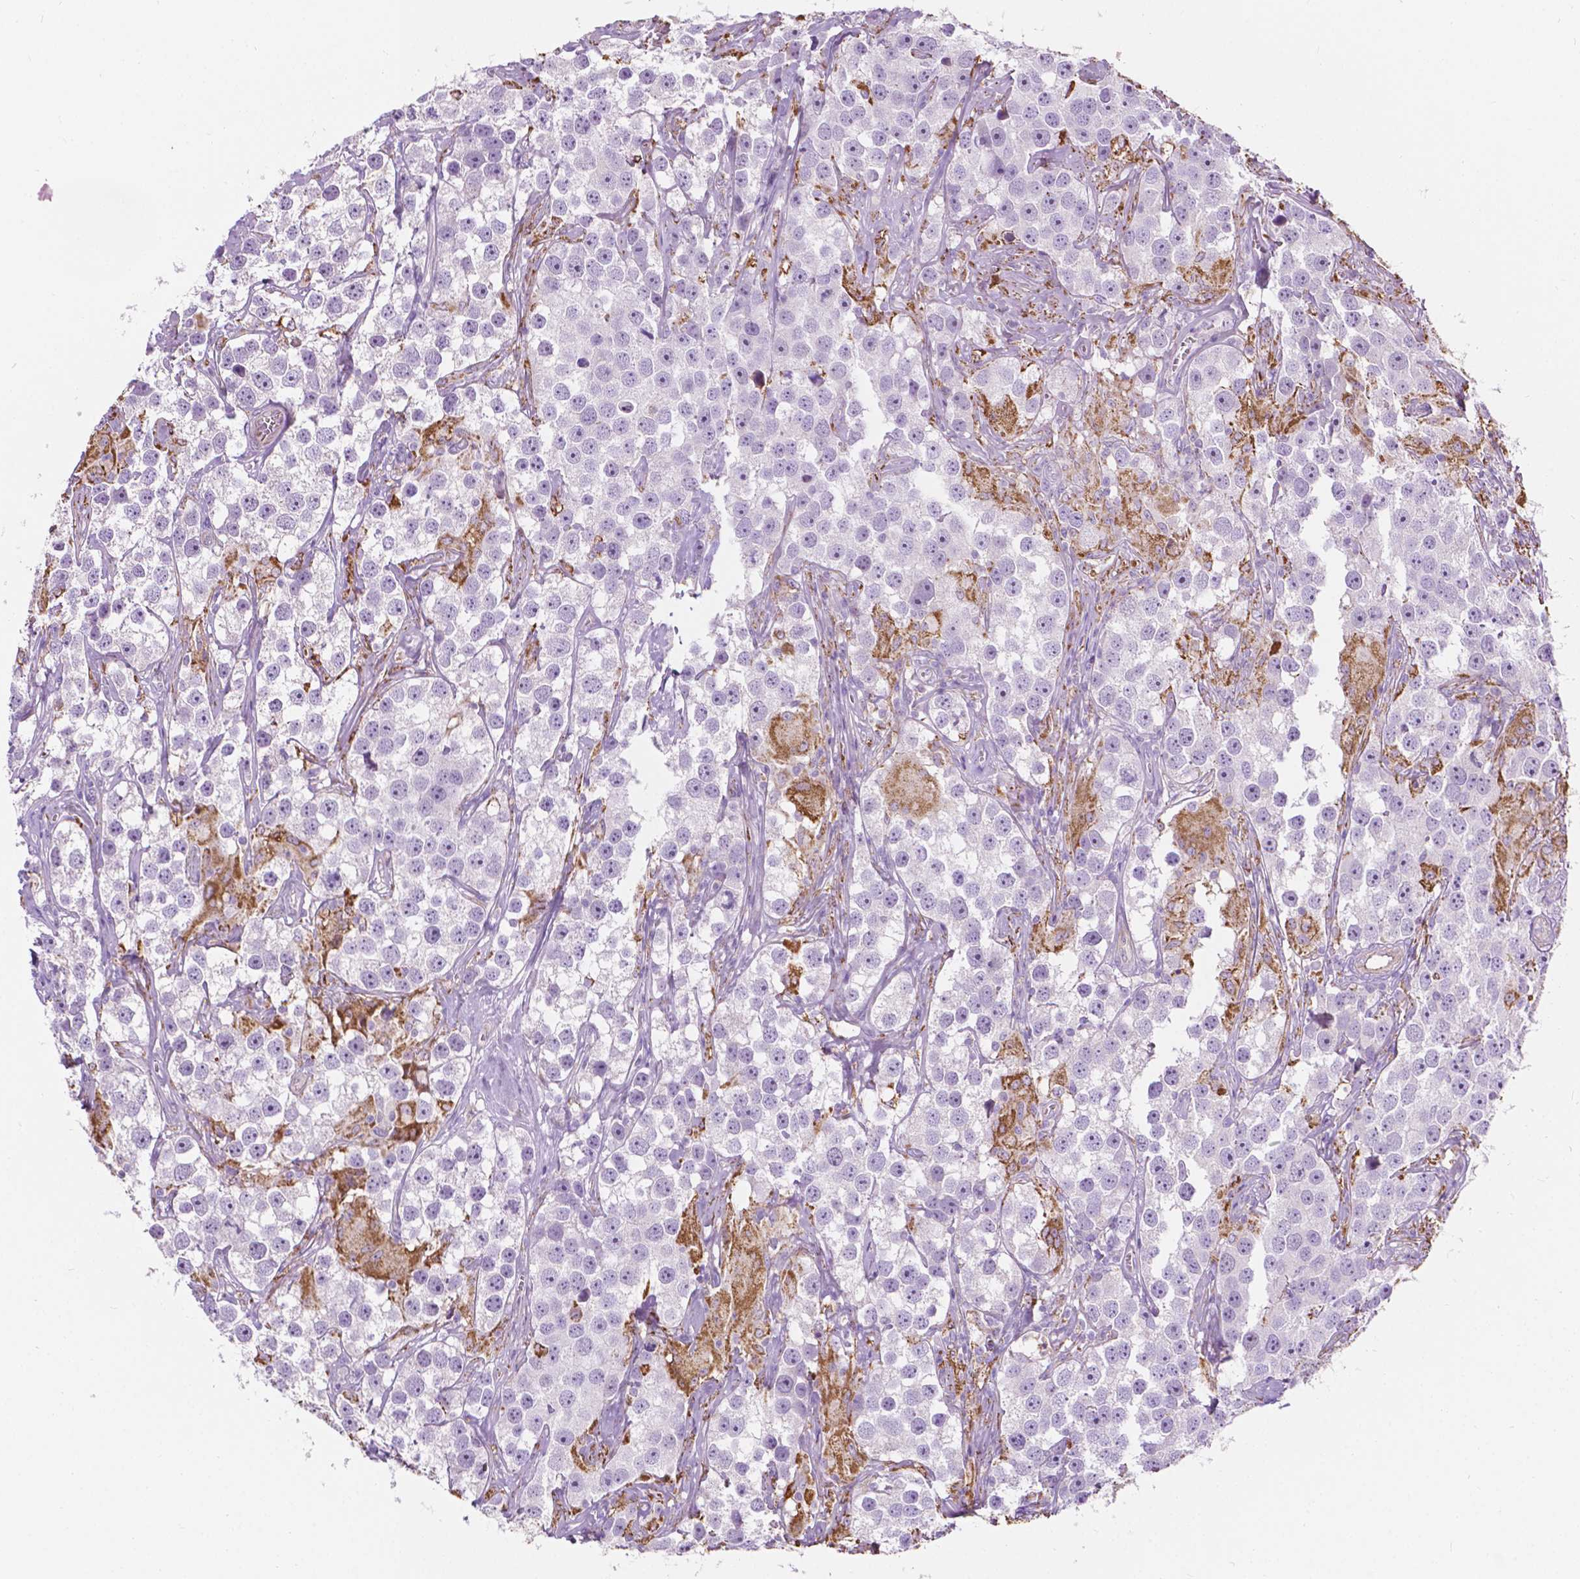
{"staining": {"intensity": "negative", "quantity": "none", "location": "none"}, "tissue": "testis cancer", "cell_type": "Tumor cells", "image_type": "cancer", "snomed": [{"axis": "morphology", "description": "Seminoma, NOS"}, {"axis": "topography", "description": "Testis"}], "caption": "An image of testis seminoma stained for a protein reveals no brown staining in tumor cells. The staining is performed using DAB brown chromogen with nuclei counter-stained in using hematoxylin.", "gene": "NOS1AP", "patient": {"sex": "male", "age": 49}}